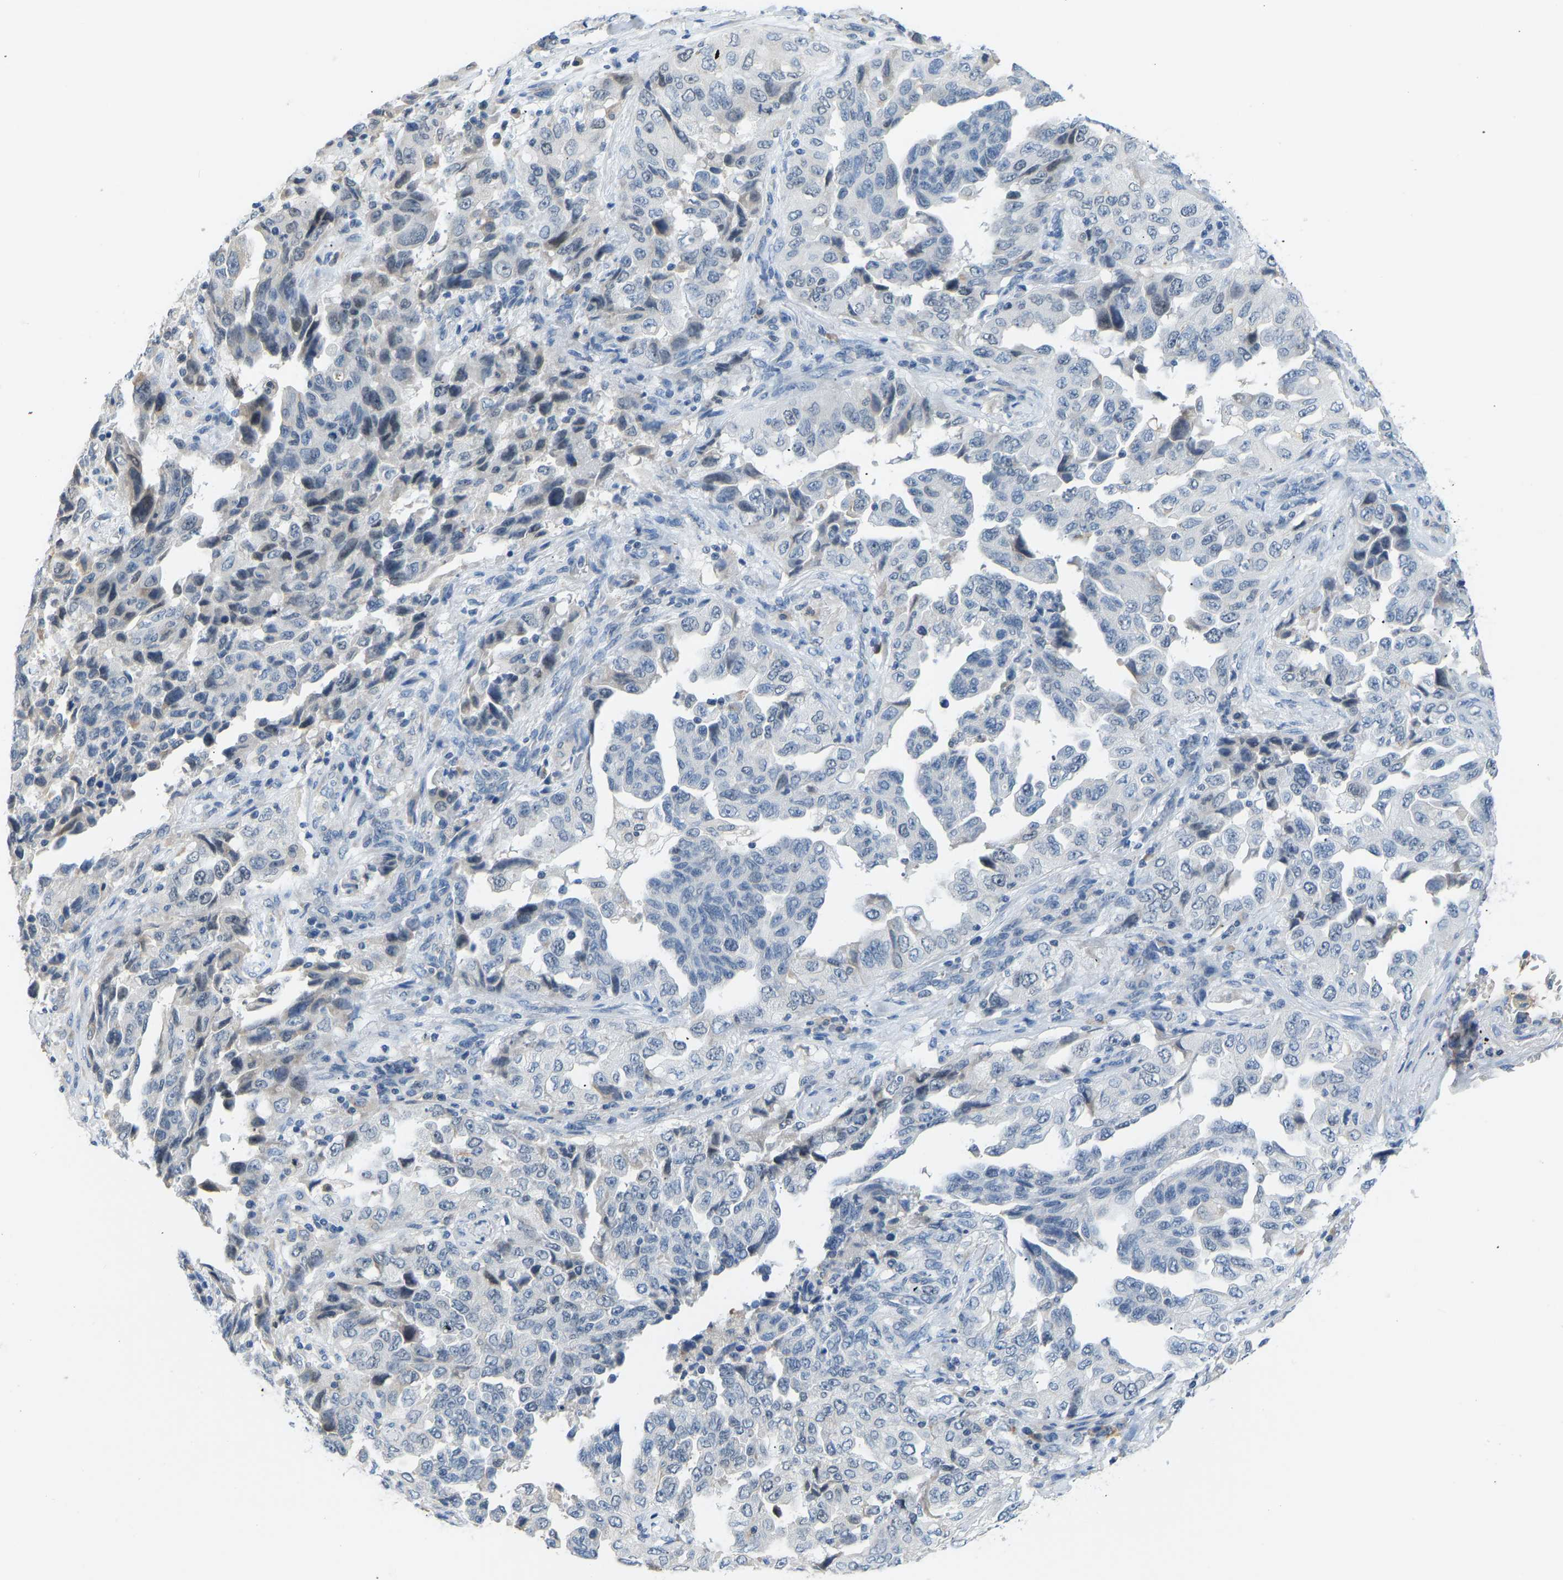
{"staining": {"intensity": "negative", "quantity": "none", "location": "none"}, "tissue": "lung cancer", "cell_type": "Tumor cells", "image_type": "cancer", "snomed": [{"axis": "morphology", "description": "Adenocarcinoma, NOS"}, {"axis": "topography", "description": "Lung"}], "caption": "An immunohistochemistry micrograph of lung adenocarcinoma is shown. There is no staining in tumor cells of lung adenocarcinoma.", "gene": "VRK1", "patient": {"sex": "female", "age": 51}}